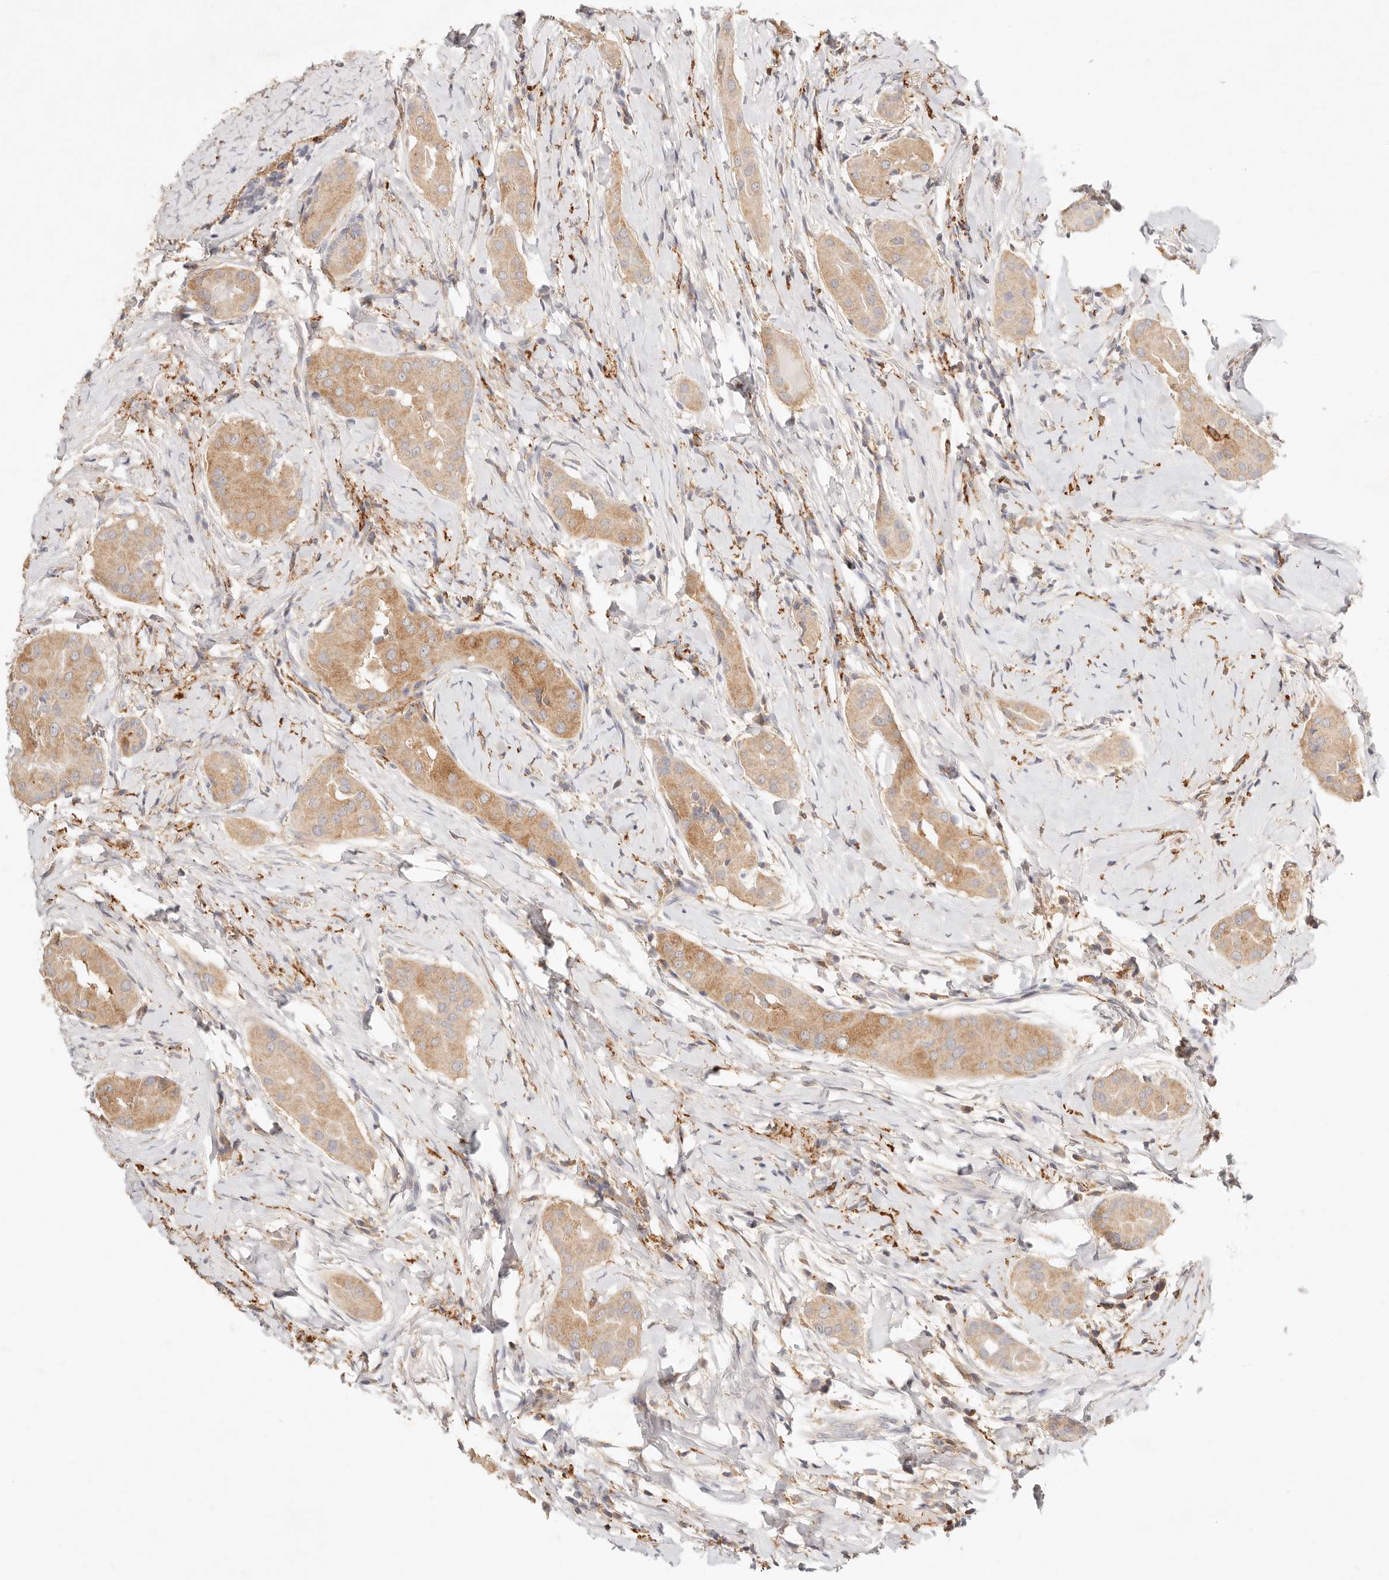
{"staining": {"intensity": "moderate", "quantity": ">75%", "location": "cytoplasmic/membranous"}, "tissue": "thyroid cancer", "cell_type": "Tumor cells", "image_type": "cancer", "snomed": [{"axis": "morphology", "description": "Papillary adenocarcinoma, NOS"}, {"axis": "topography", "description": "Thyroid gland"}], "caption": "Immunohistochemistry (IHC) staining of thyroid papillary adenocarcinoma, which exhibits medium levels of moderate cytoplasmic/membranous expression in approximately >75% of tumor cells indicating moderate cytoplasmic/membranous protein staining. The staining was performed using DAB (brown) for protein detection and nuclei were counterstained in hematoxylin (blue).", "gene": "HK2", "patient": {"sex": "male", "age": 33}}